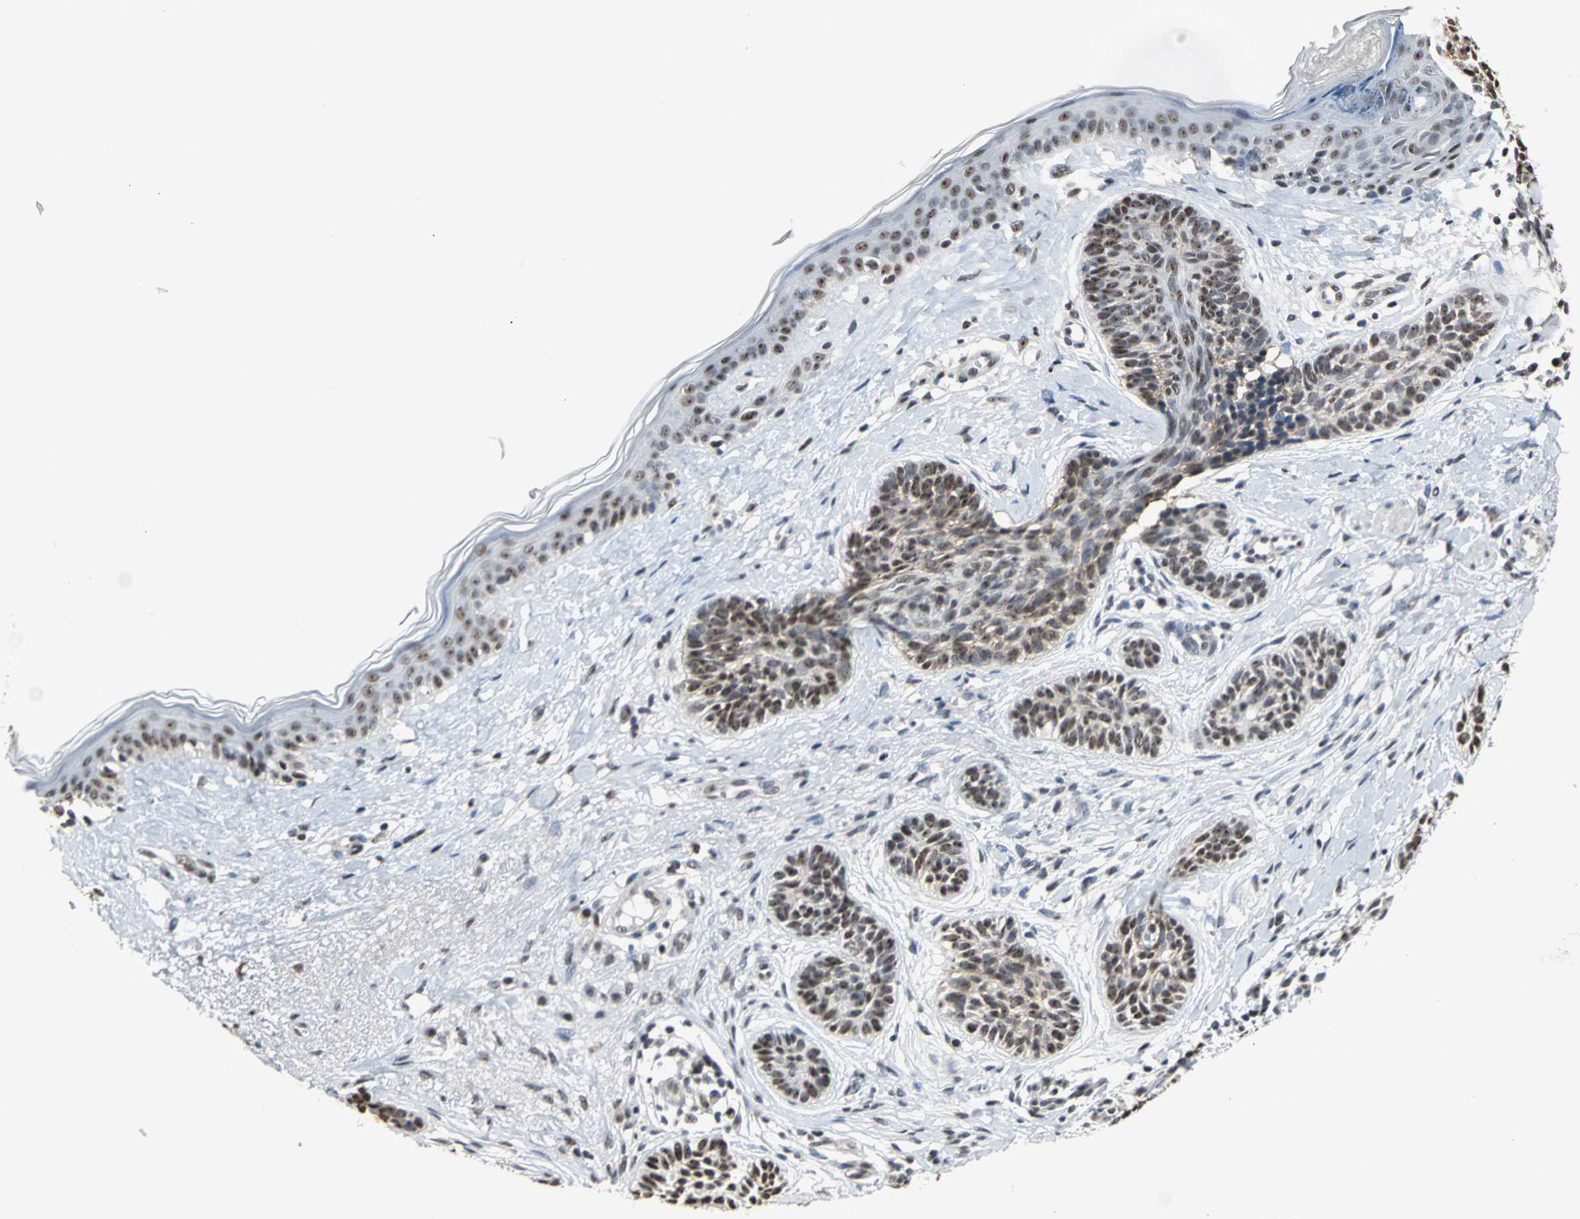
{"staining": {"intensity": "strong", "quantity": ">75%", "location": "nuclear"}, "tissue": "skin cancer", "cell_type": "Tumor cells", "image_type": "cancer", "snomed": [{"axis": "morphology", "description": "Normal tissue, NOS"}, {"axis": "morphology", "description": "Basal cell carcinoma"}, {"axis": "topography", "description": "Skin"}], "caption": "A high-resolution photomicrograph shows immunohistochemistry staining of basal cell carcinoma (skin), which displays strong nuclear positivity in about >75% of tumor cells.", "gene": "CCDC88C", "patient": {"sex": "male", "age": 63}}